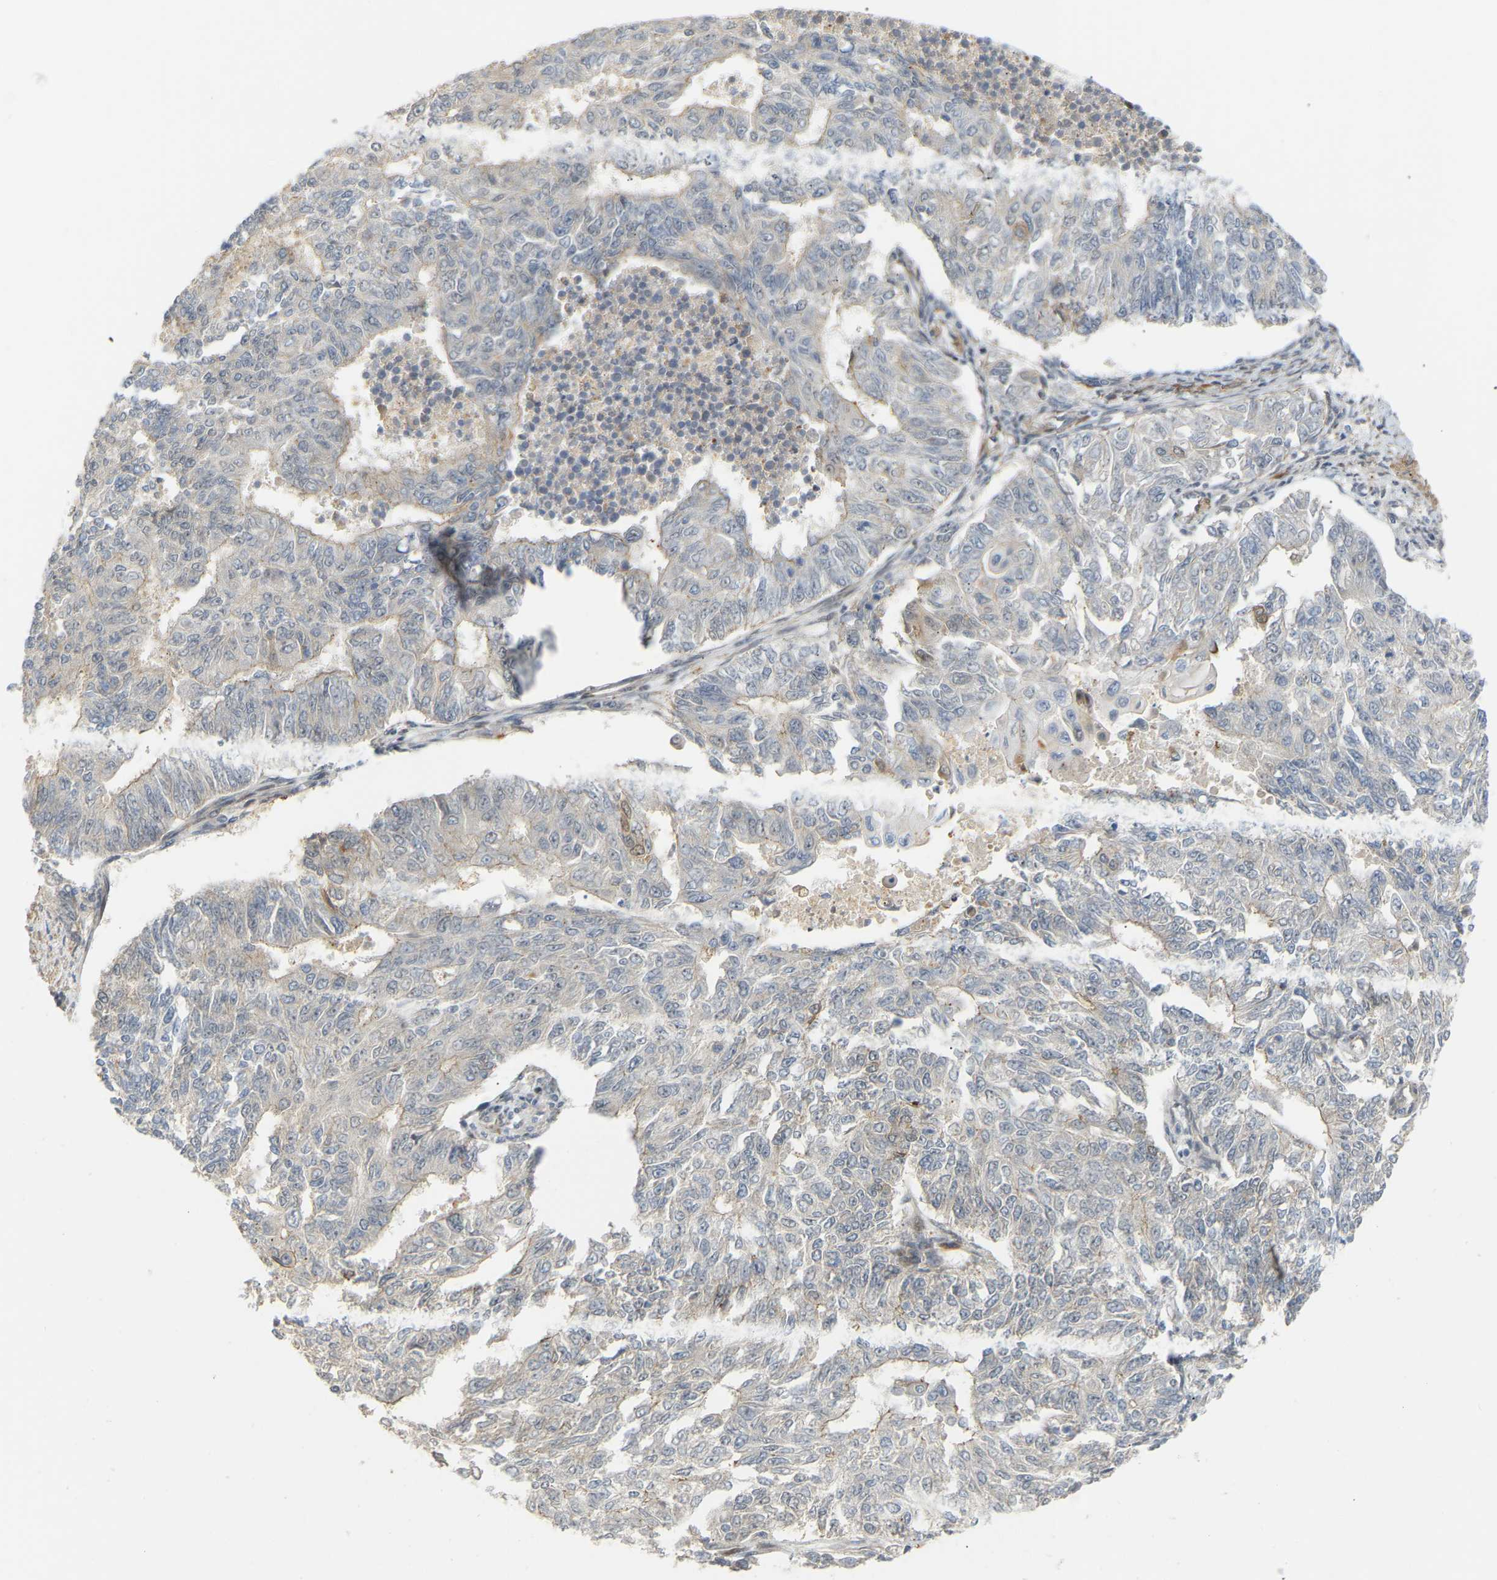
{"staining": {"intensity": "weak", "quantity": "<25%", "location": "cytoplasmic/membranous"}, "tissue": "endometrial cancer", "cell_type": "Tumor cells", "image_type": "cancer", "snomed": [{"axis": "morphology", "description": "Adenocarcinoma, NOS"}, {"axis": "topography", "description": "Endometrium"}], "caption": "Tumor cells are negative for brown protein staining in endometrial cancer.", "gene": "POGLUT2", "patient": {"sex": "female", "age": 32}}